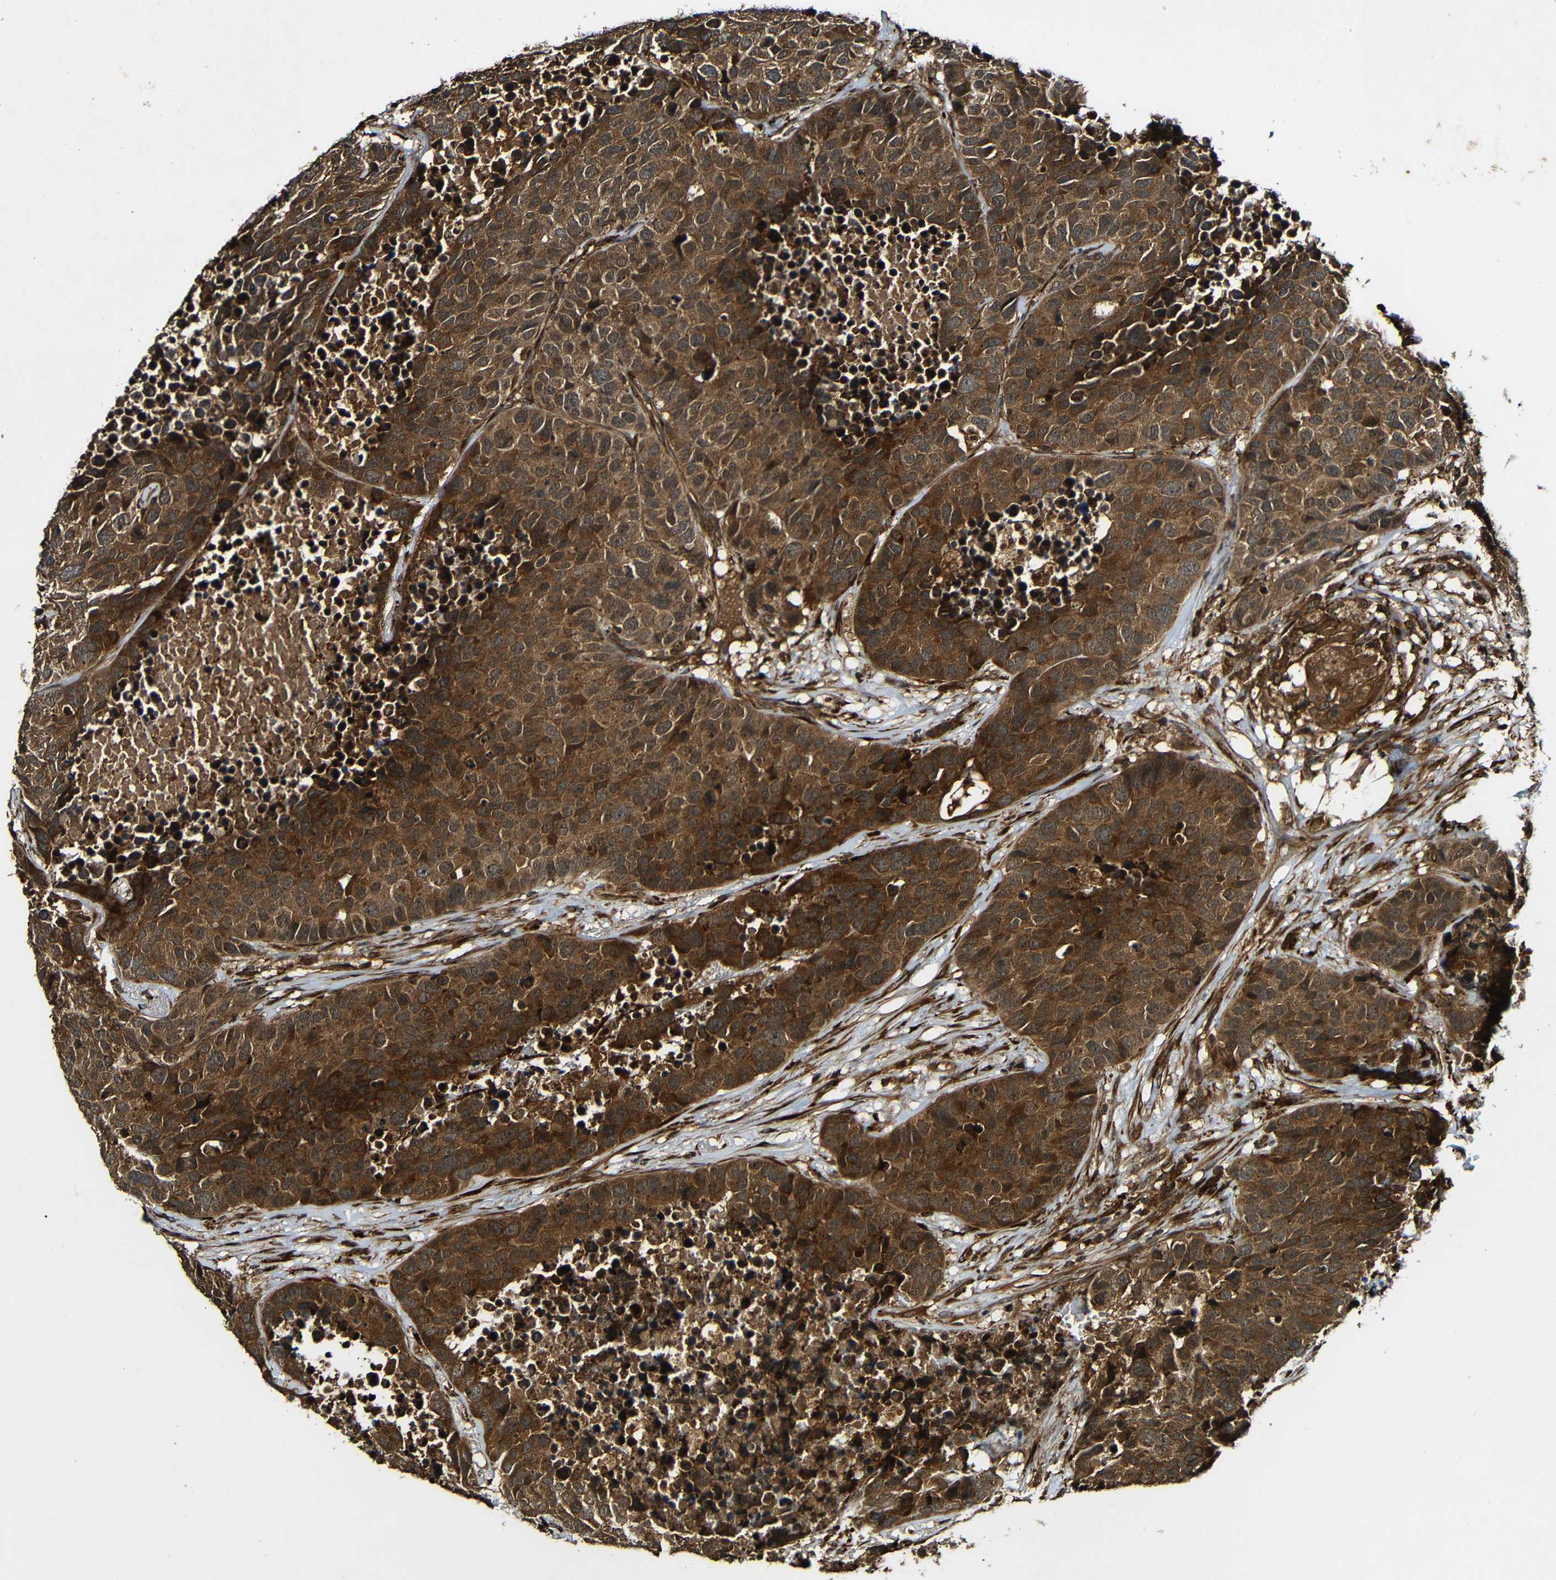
{"staining": {"intensity": "strong", "quantity": ">75%", "location": "cytoplasmic/membranous"}, "tissue": "carcinoid", "cell_type": "Tumor cells", "image_type": "cancer", "snomed": [{"axis": "morphology", "description": "Carcinoid, malignant, NOS"}, {"axis": "topography", "description": "Lung"}], "caption": "Protein staining of carcinoid tissue exhibits strong cytoplasmic/membranous expression in about >75% of tumor cells.", "gene": "CASP8", "patient": {"sex": "male", "age": 60}}